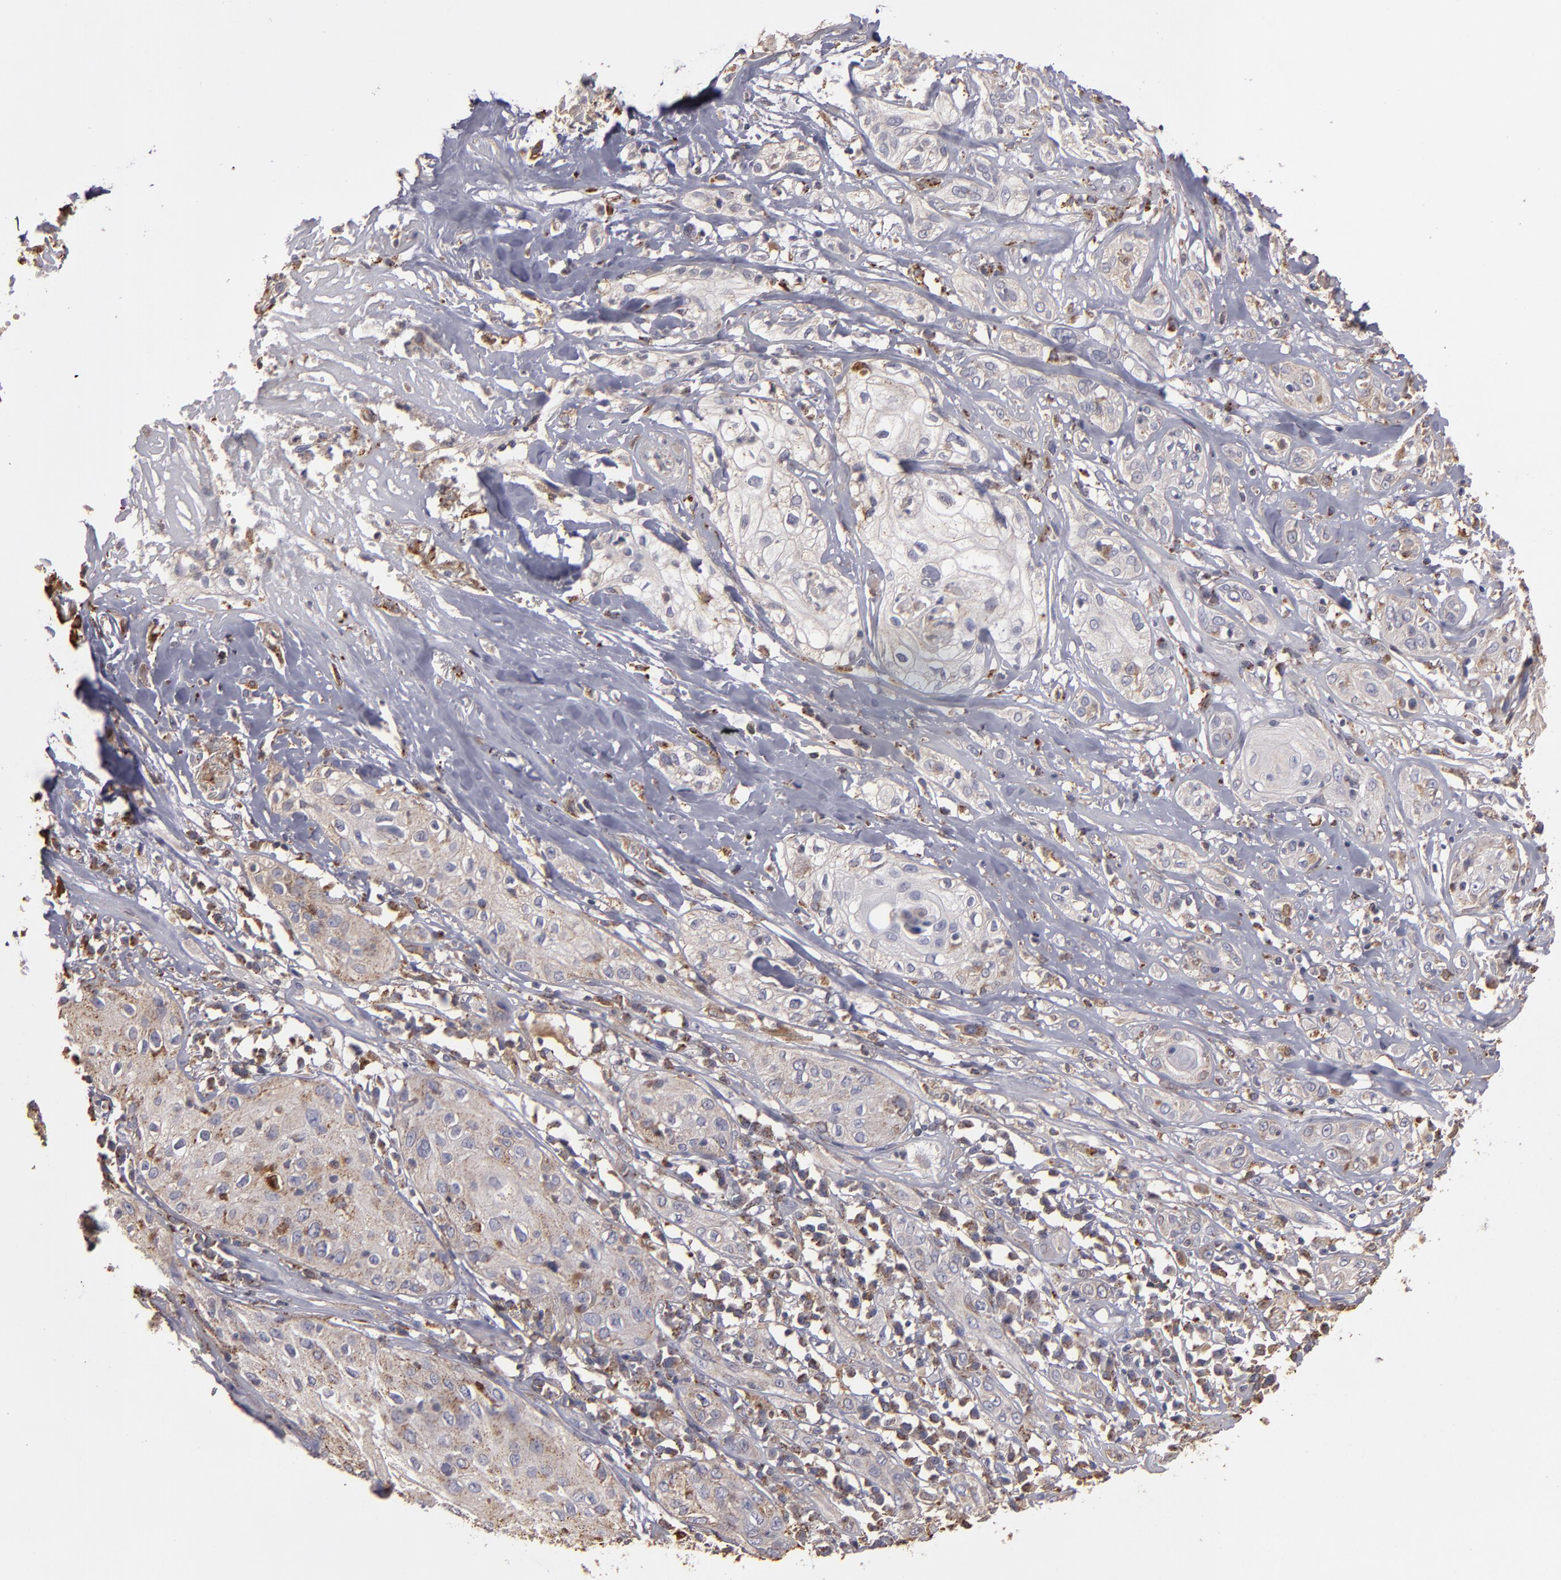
{"staining": {"intensity": "weak", "quantity": ">75%", "location": "cytoplasmic/membranous"}, "tissue": "skin cancer", "cell_type": "Tumor cells", "image_type": "cancer", "snomed": [{"axis": "morphology", "description": "Squamous cell carcinoma, NOS"}, {"axis": "topography", "description": "Skin"}], "caption": "IHC (DAB (3,3'-diaminobenzidine)) staining of skin squamous cell carcinoma reveals weak cytoplasmic/membranous protein staining in approximately >75% of tumor cells.", "gene": "TRAF1", "patient": {"sex": "male", "age": 65}}